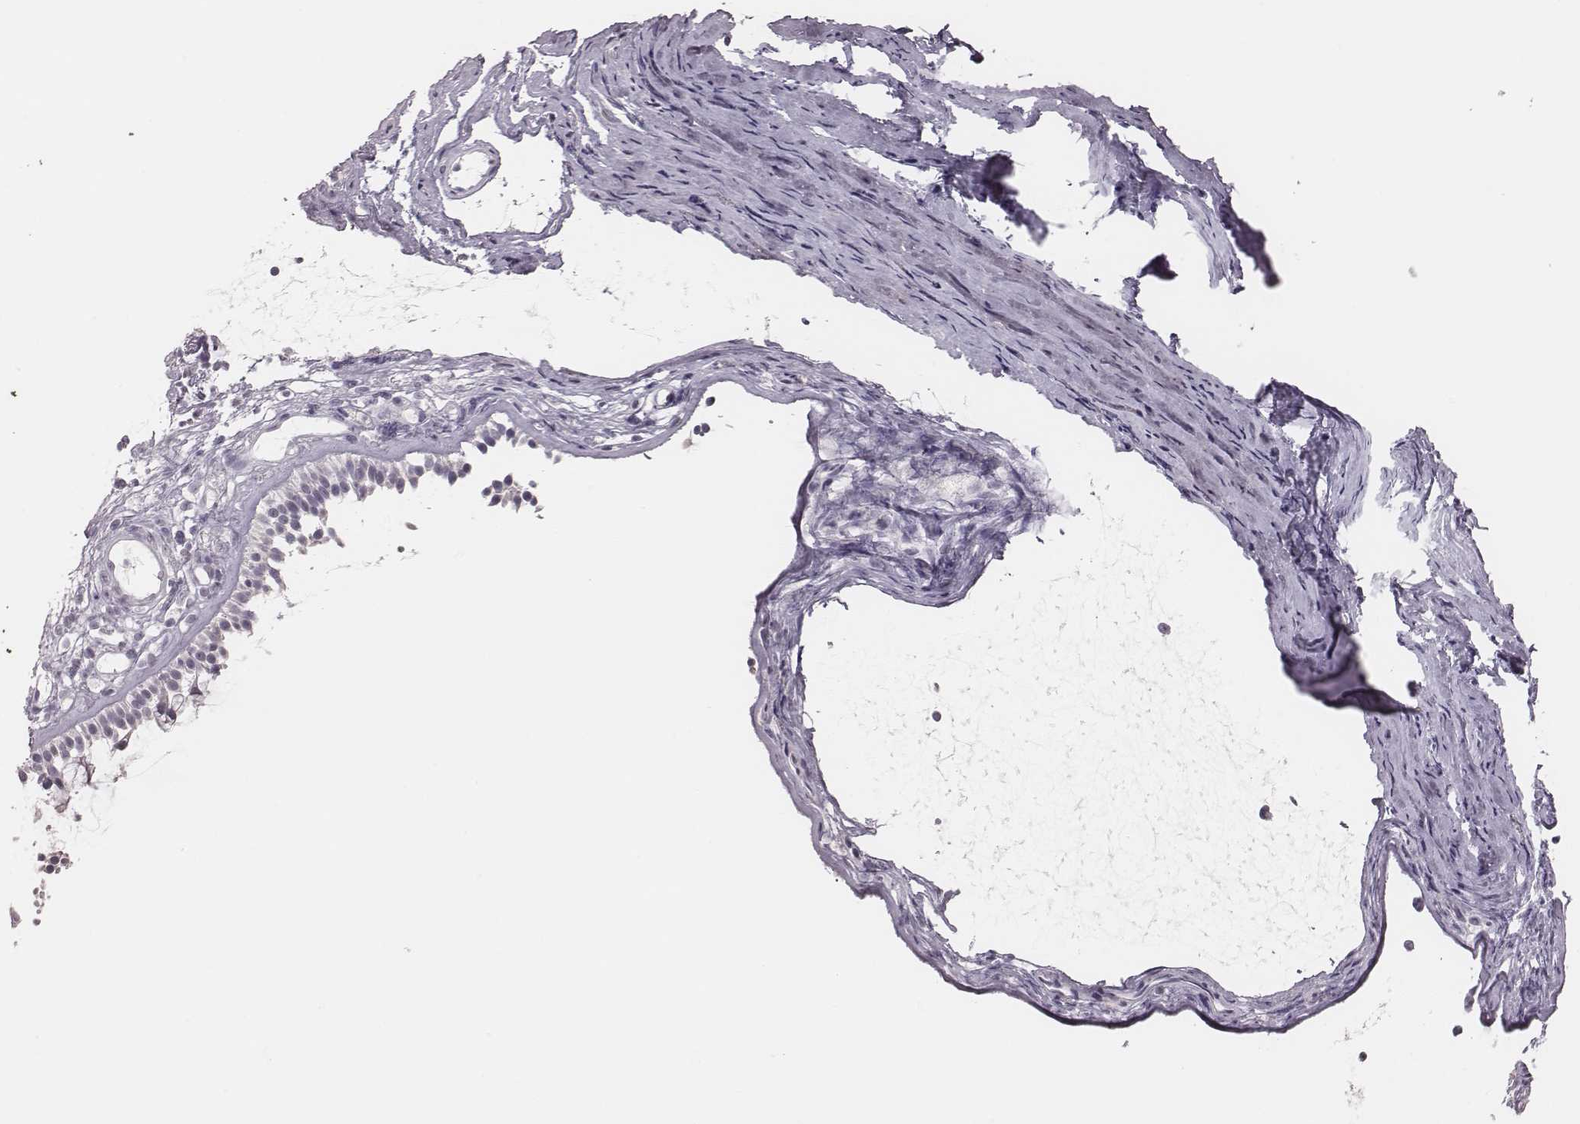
{"staining": {"intensity": "negative", "quantity": "none", "location": "none"}, "tissue": "nasopharynx", "cell_type": "Respiratory epithelial cells", "image_type": "normal", "snomed": [{"axis": "morphology", "description": "Normal tissue, NOS"}, {"axis": "topography", "description": "Nasopharynx"}], "caption": "The photomicrograph shows no significant staining in respiratory epithelial cells of nasopharynx. Brightfield microscopy of immunohistochemistry (IHC) stained with DAB (3,3'-diaminobenzidine) (brown) and hematoxylin (blue), captured at high magnification.", "gene": "ADGRF4", "patient": {"sex": "male", "age": 68}}